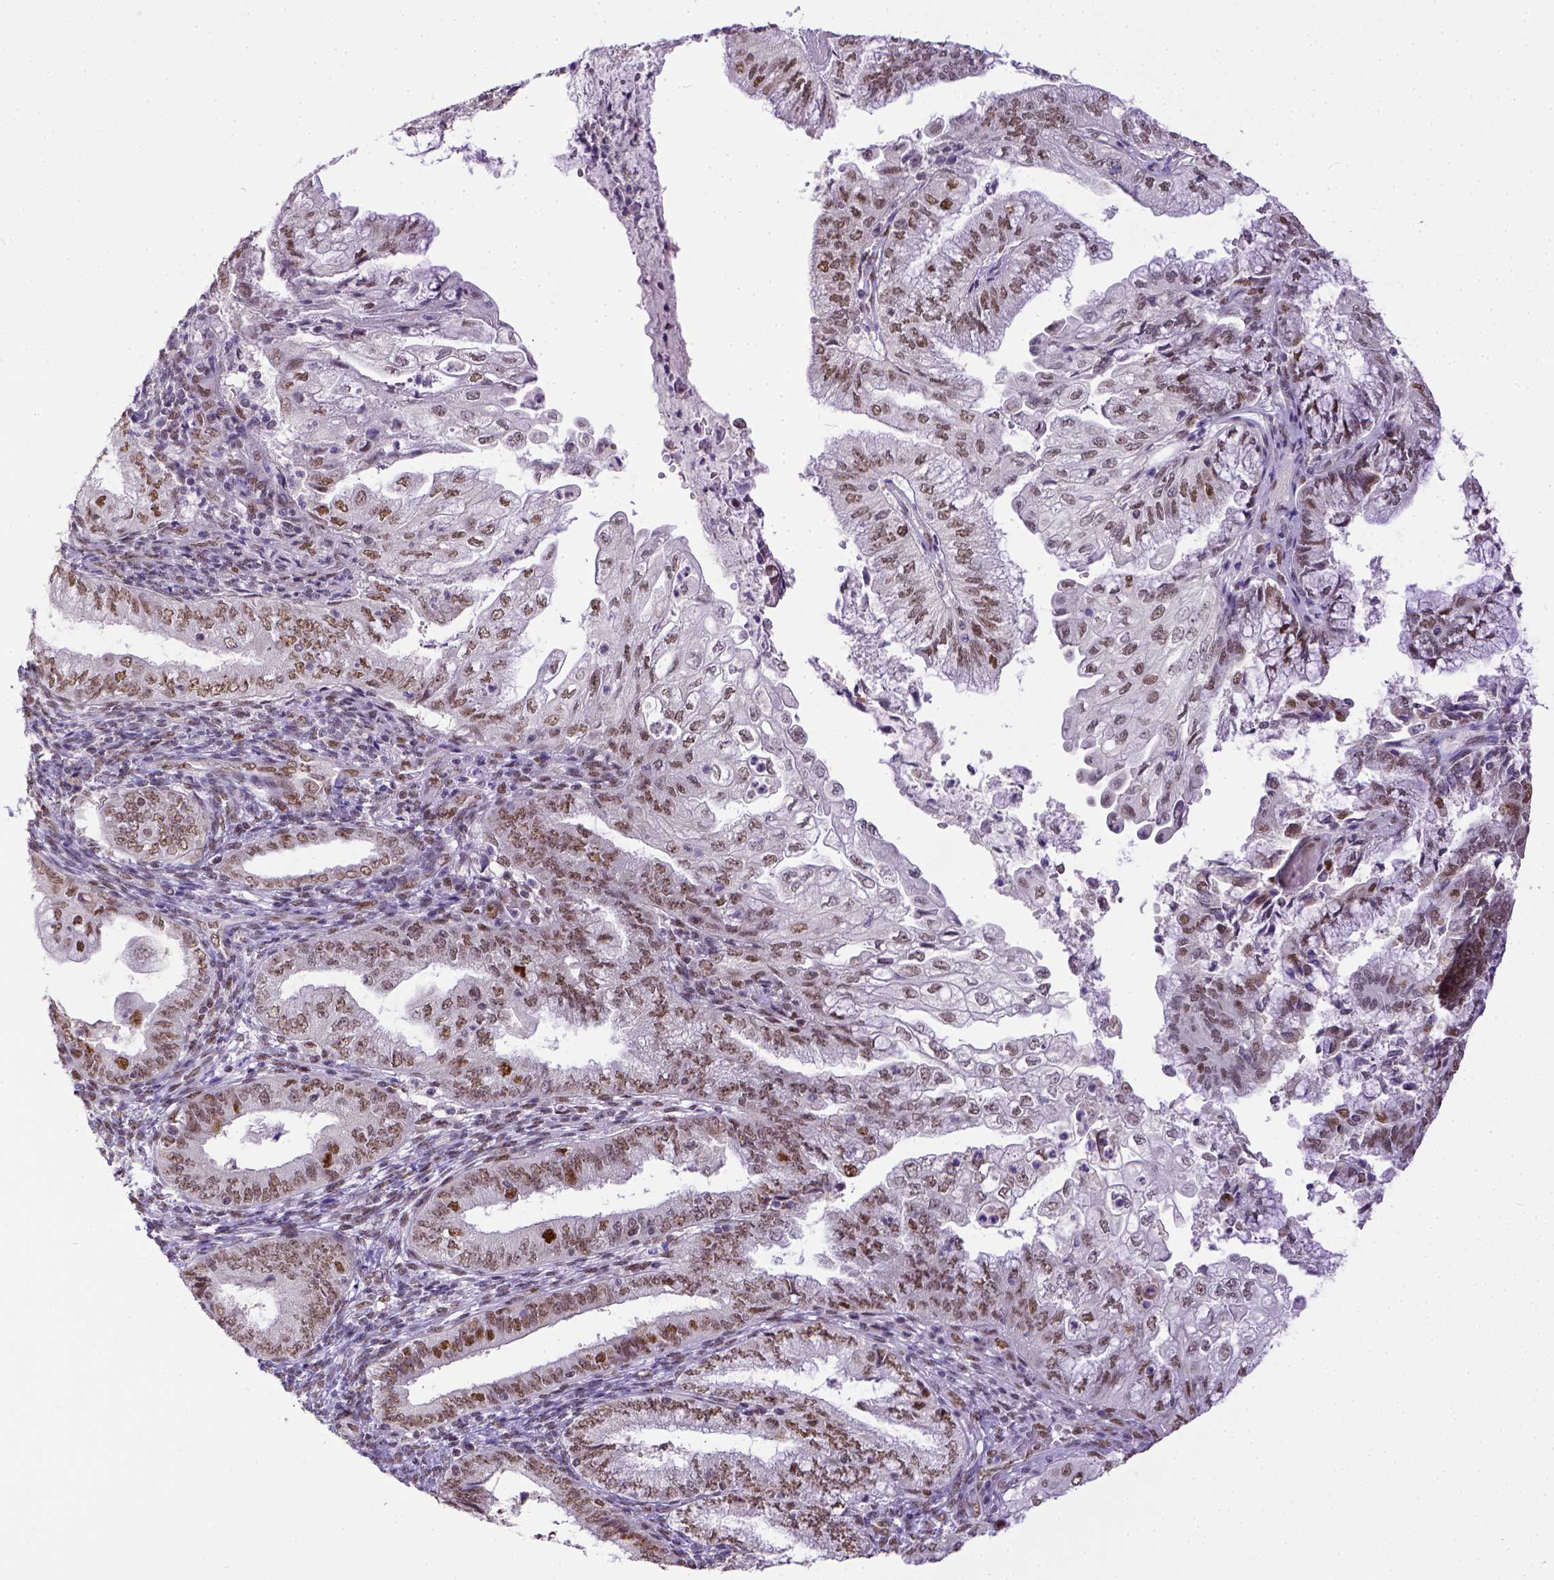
{"staining": {"intensity": "moderate", "quantity": ">75%", "location": "nuclear"}, "tissue": "endometrial cancer", "cell_type": "Tumor cells", "image_type": "cancer", "snomed": [{"axis": "morphology", "description": "Adenocarcinoma, NOS"}, {"axis": "topography", "description": "Endometrium"}], "caption": "Protein staining demonstrates moderate nuclear positivity in about >75% of tumor cells in adenocarcinoma (endometrial). The staining was performed using DAB, with brown indicating positive protein expression. Nuclei are stained blue with hematoxylin.", "gene": "ERCC1", "patient": {"sex": "female", "age": 55}}